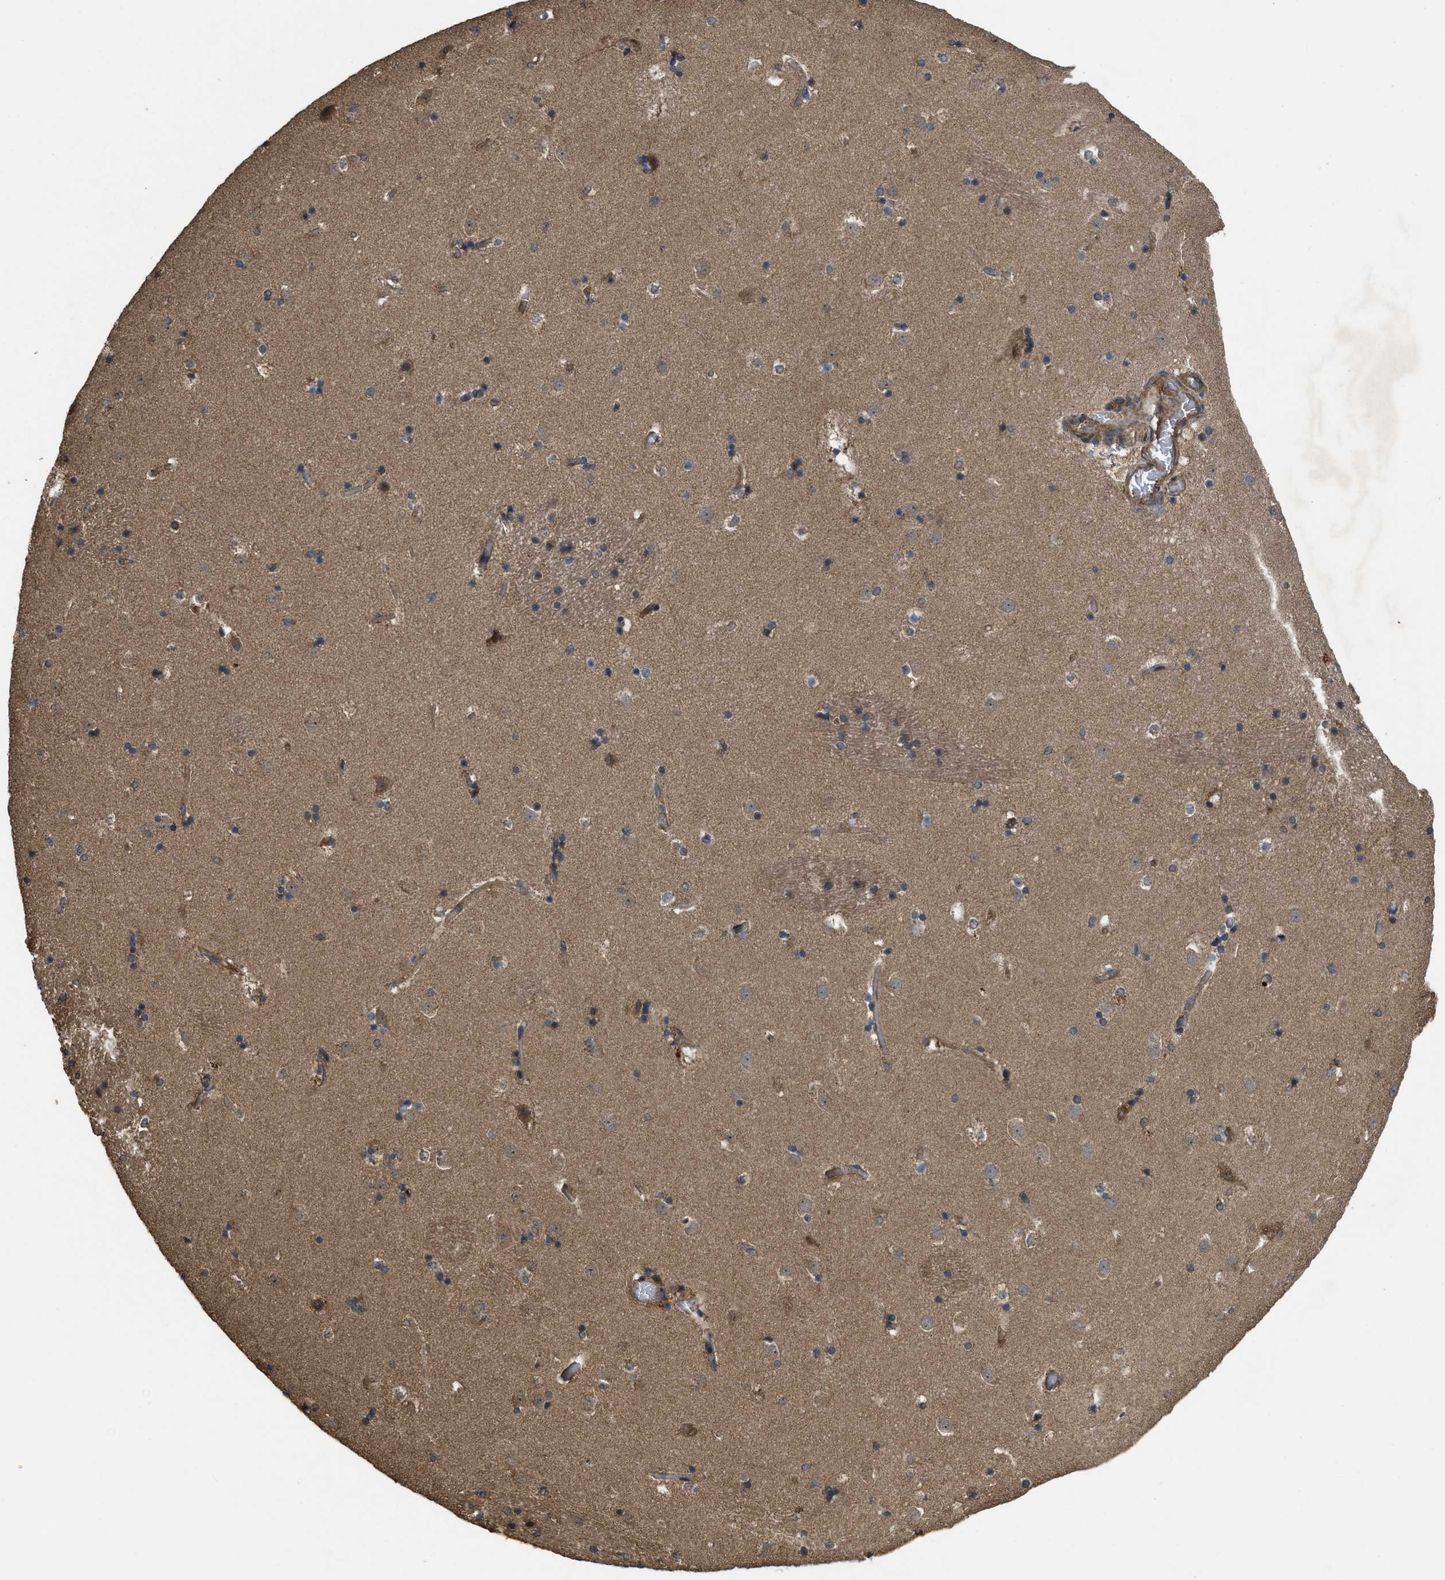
{"staining": {"intensity": "weak", "quantity": "<25%", "location": "cytoplasmic/membranous"}, "tissue": "caudate", "cell_type": "Glial cells", "image_type": "normal", "snomed": [{"axis": "morphology", "description": "Normal tissue, NOS"}, {"axis": "topography", "description": "Lateral ventricle wall"}], "caption": "IHC image of benign human caudate stained for a protein (brown), which demonstrates no staining in glial cells.", "gene": "FZD6", "patient": {"sex": "male", "age": 45}}